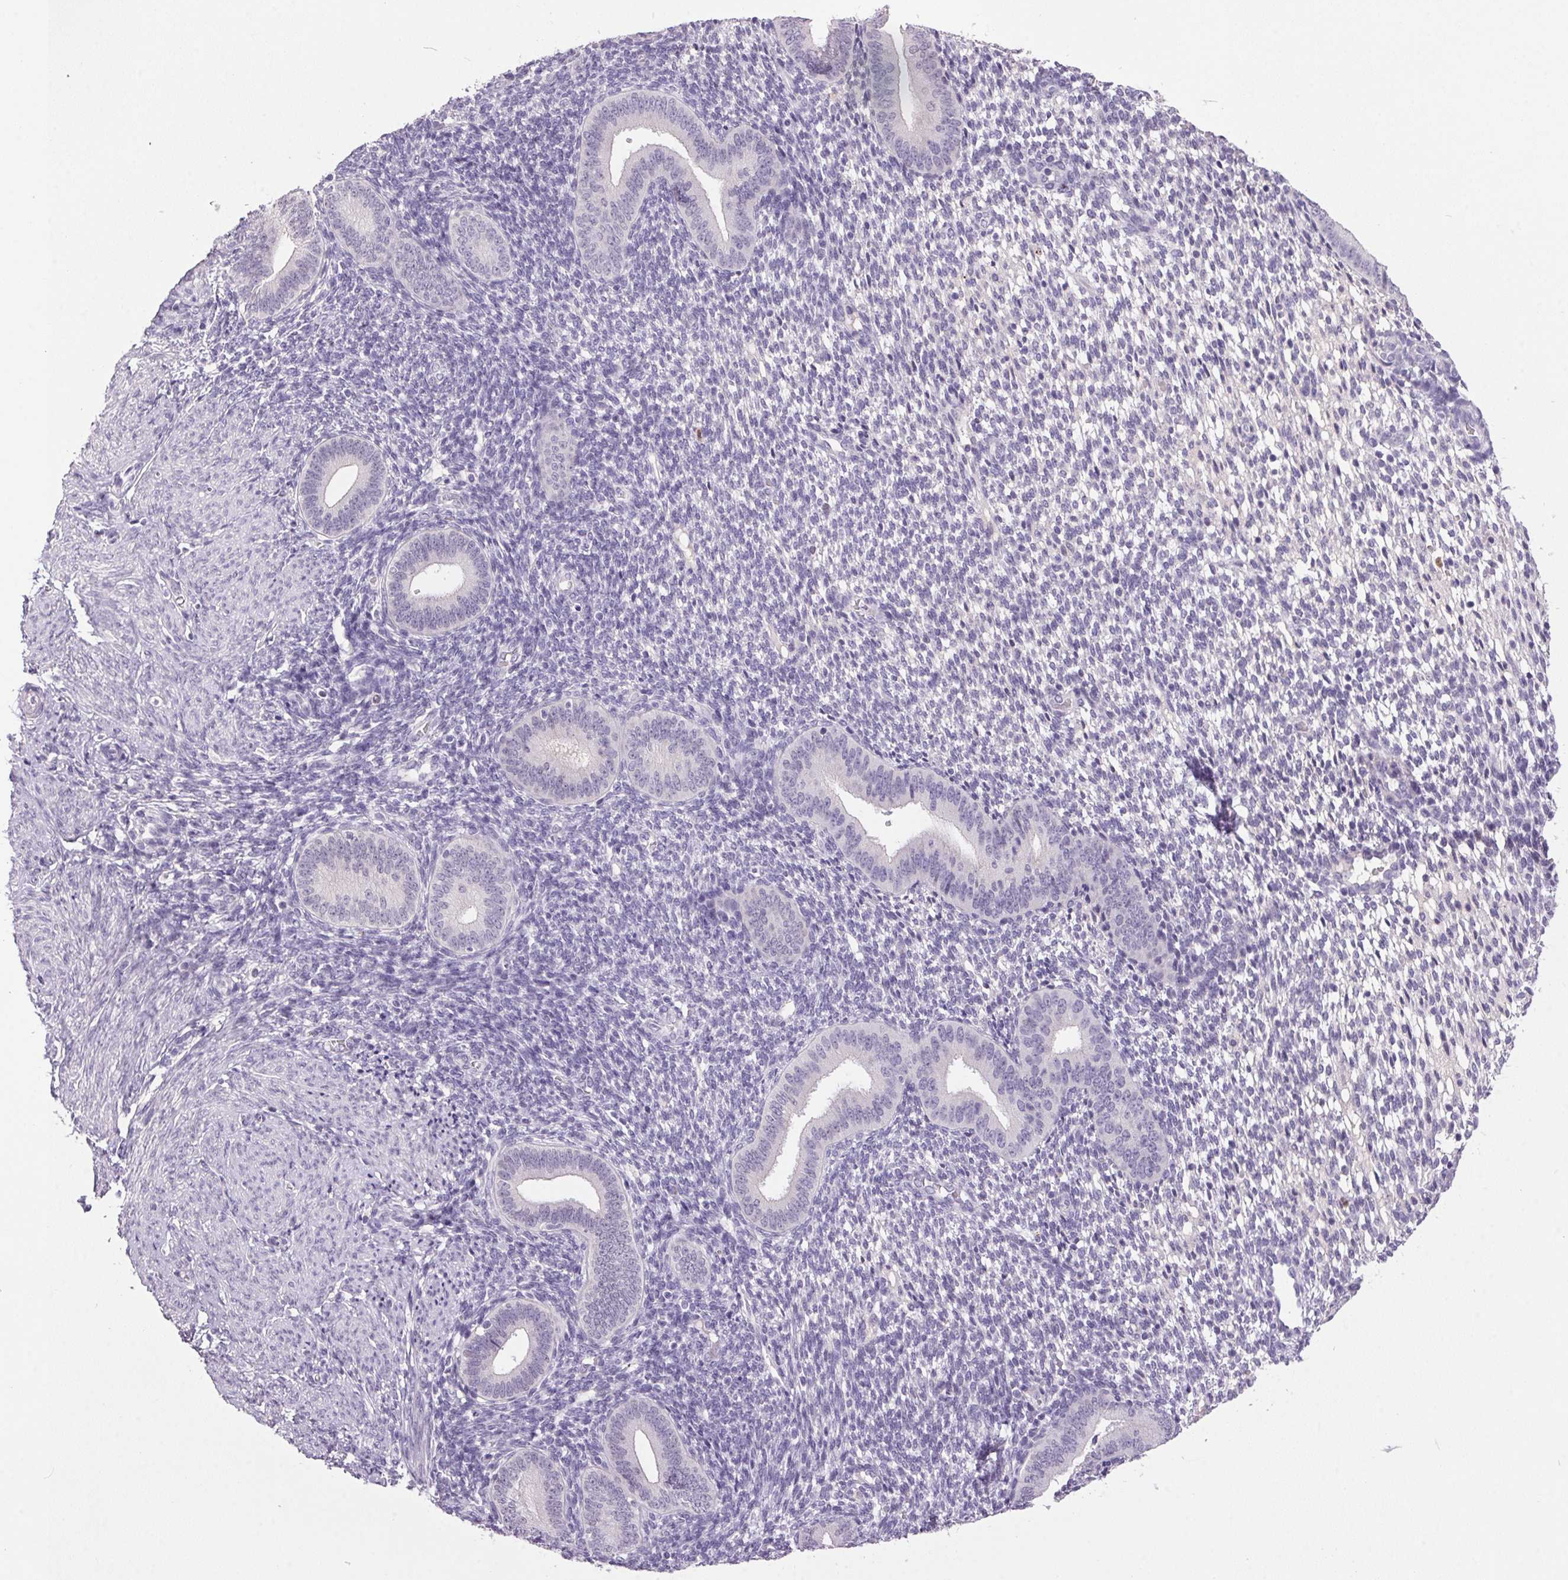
{"staining": {"intensity": "negative", "quantity": "none", "location": "none"}, "tissue": "endometrium", "cell_type": "Cells in endometrial stroma", "image_type": "normal", "snomed": [{"axis": "morphology", "description": "Normal tissue, NOS"}, {"axis": "topography", "description": "Endometrium"}], "caption": "Immunohistochemical staining of normal endometrium reveals no significant staining in cells in endometrial stroma. The staining is performed using DAB brown chromogen with nuclei counter-stained in using hematoxylin.", "gene": "TRDN", "patient": {"sex": "female", "age": 40}}